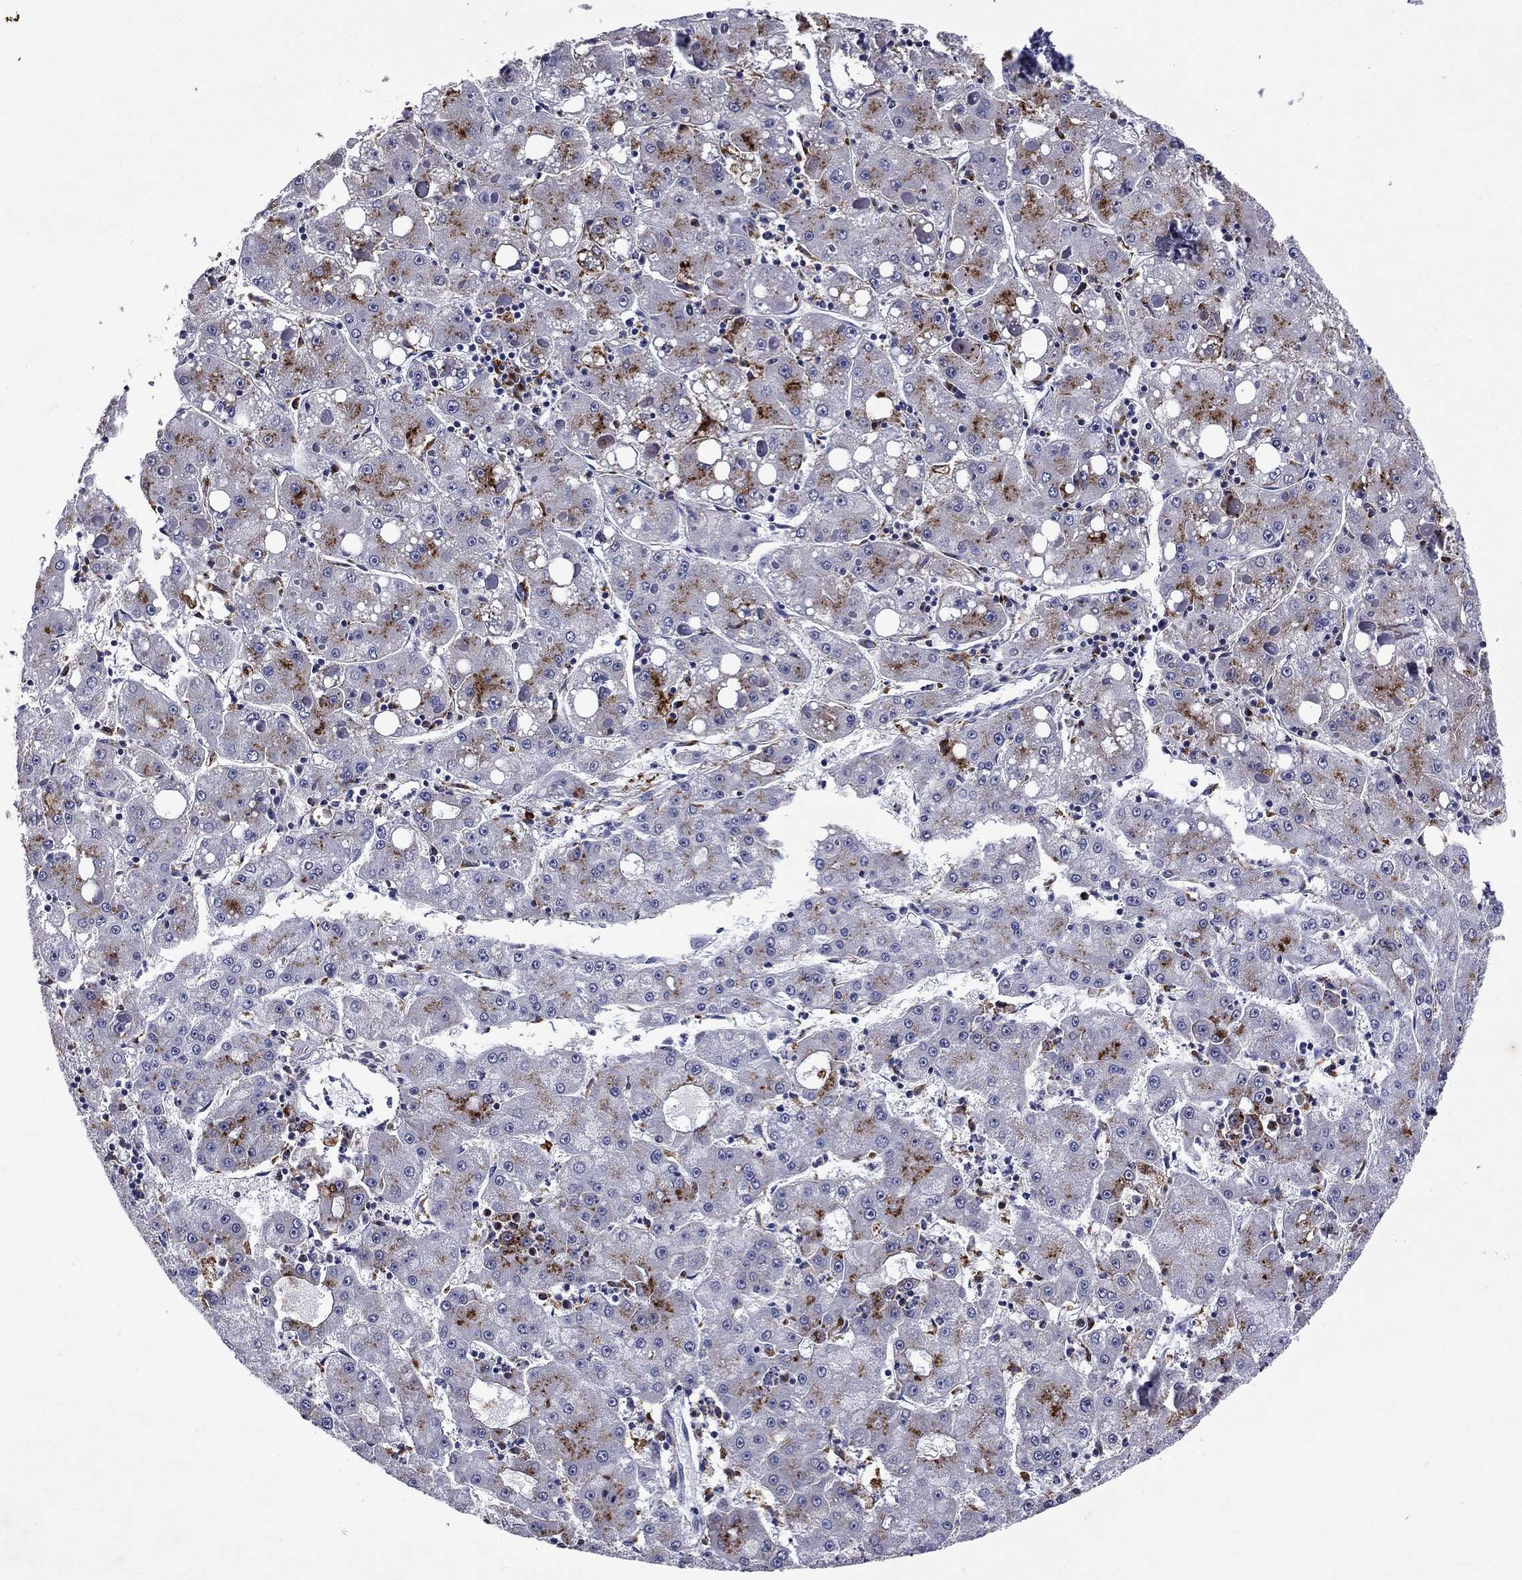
{"staining": {"intensity": "moderate", "quantity": "25%-75%", "location": "cytoplasmic/membranous"}, "tissue": "liver cancer", "cell_type": "Tumor cells", "image_type": "cancer", "snomed": [{"axis": "morphology", "description": "Carcinoma, Hepatocellular, NOS"}, {"axis": "topography", "description": "Liver"}], "caption": "This photomicrograph exhibits liver cancer stained with immunohistochemistry to label a protein in brown. The cytoplasmic/membranous of tumor cells show moderate positivity for the protein. Nuclei are counter-stained blue.", "gene": "MADCAM1", "patient": {"sex": "male", "age": 73}}